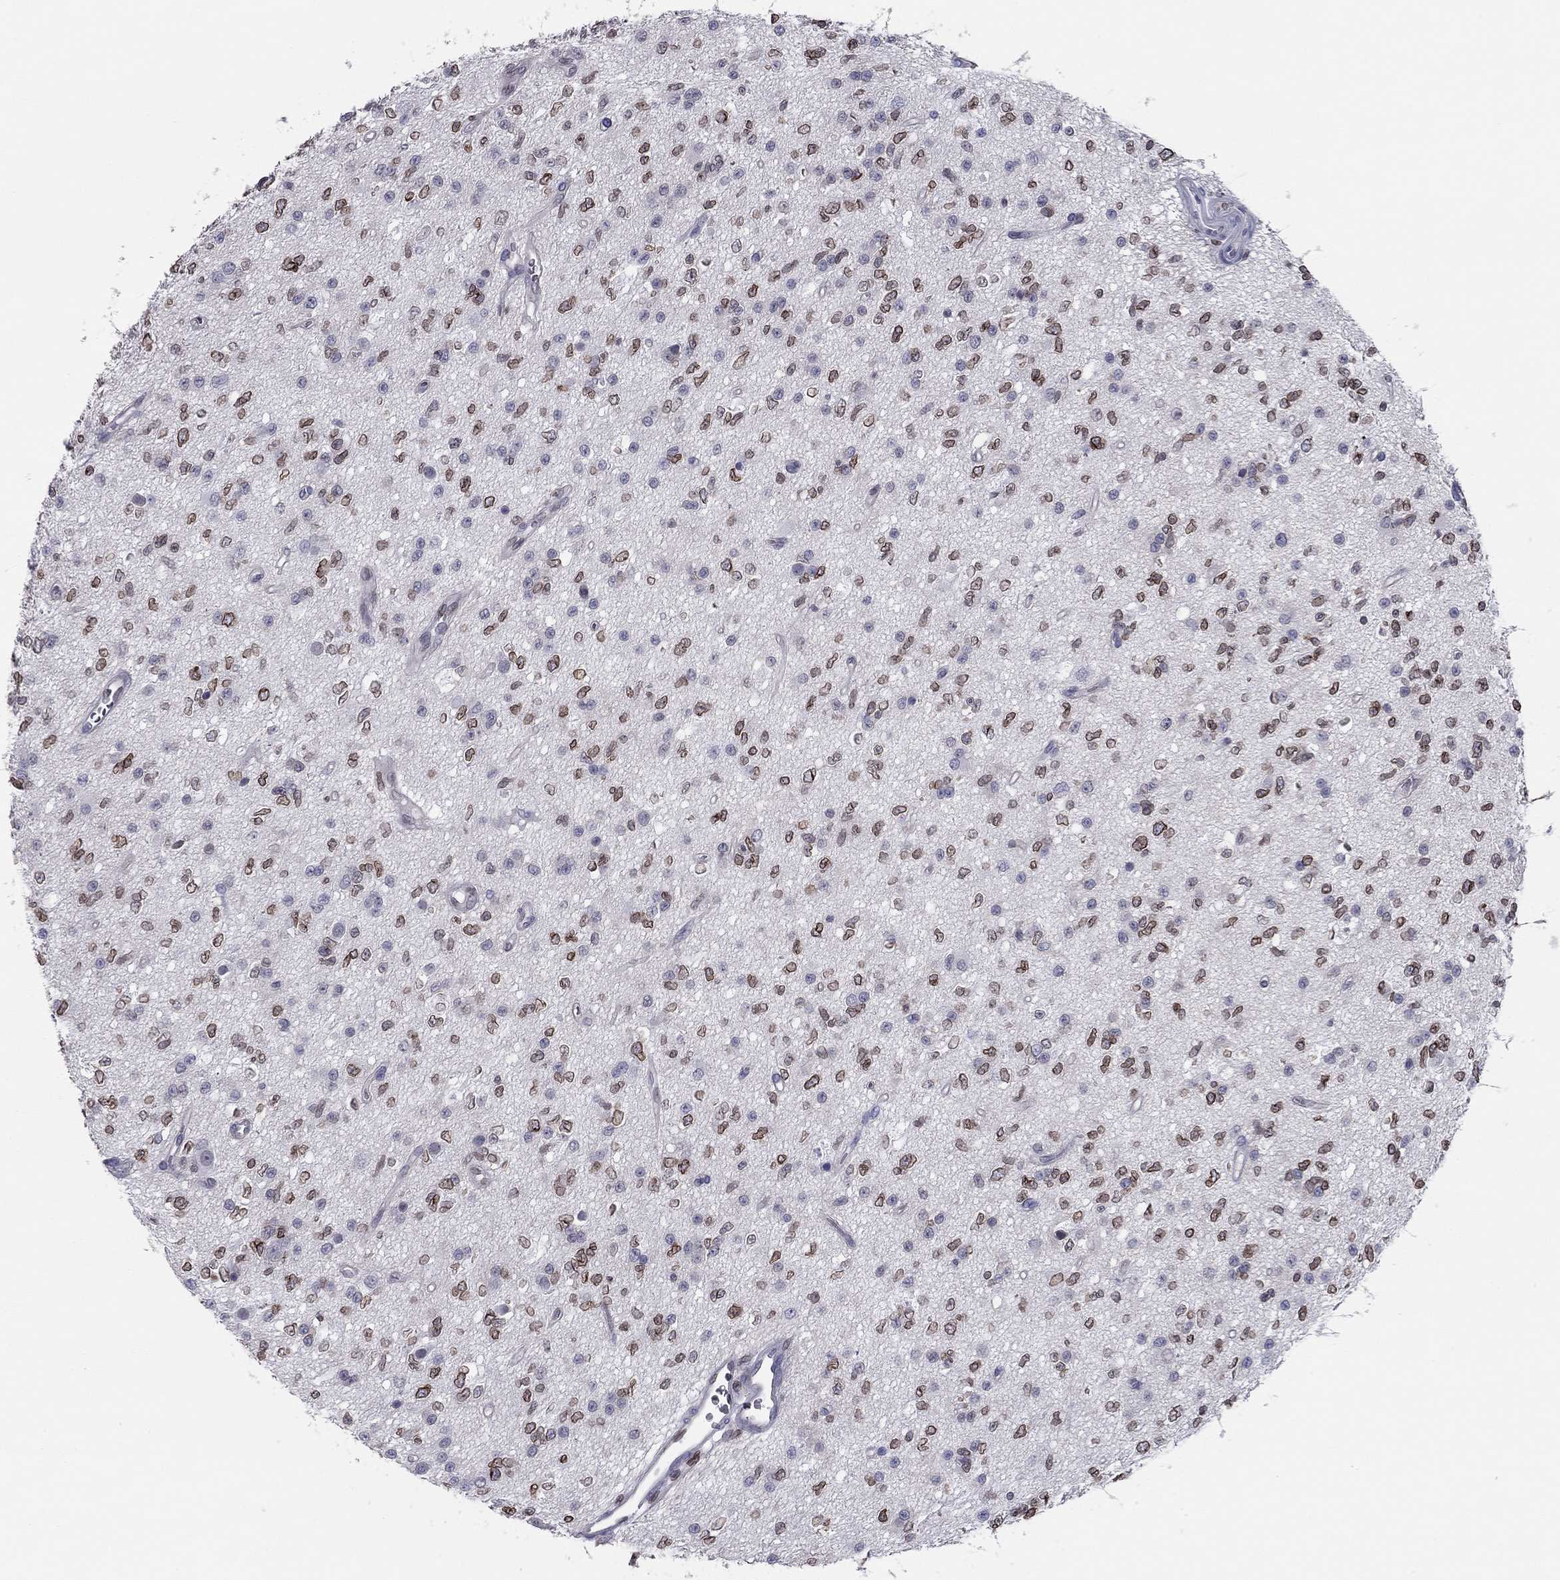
{"staining": {"intensity": "strong", "quantity": "25%-75%", "location": "cytoplasmic/membranous,nuclear"}, "tissue": "glioma", "cell_type": "Tumor cells", "image_type": "cancer", "snomed": [{"axis": "morphology", "description": "Glioma, malignant, Low grade"}, {"axis": "topography", "description": "Brain"}], "caption": "A brown stain labels strong cytoplasmic/membranous and nuclear expression of a protein in human glioma tumor cells.", "gene": "ESPL1", "patient": {"sex": "female", "age": 45}}